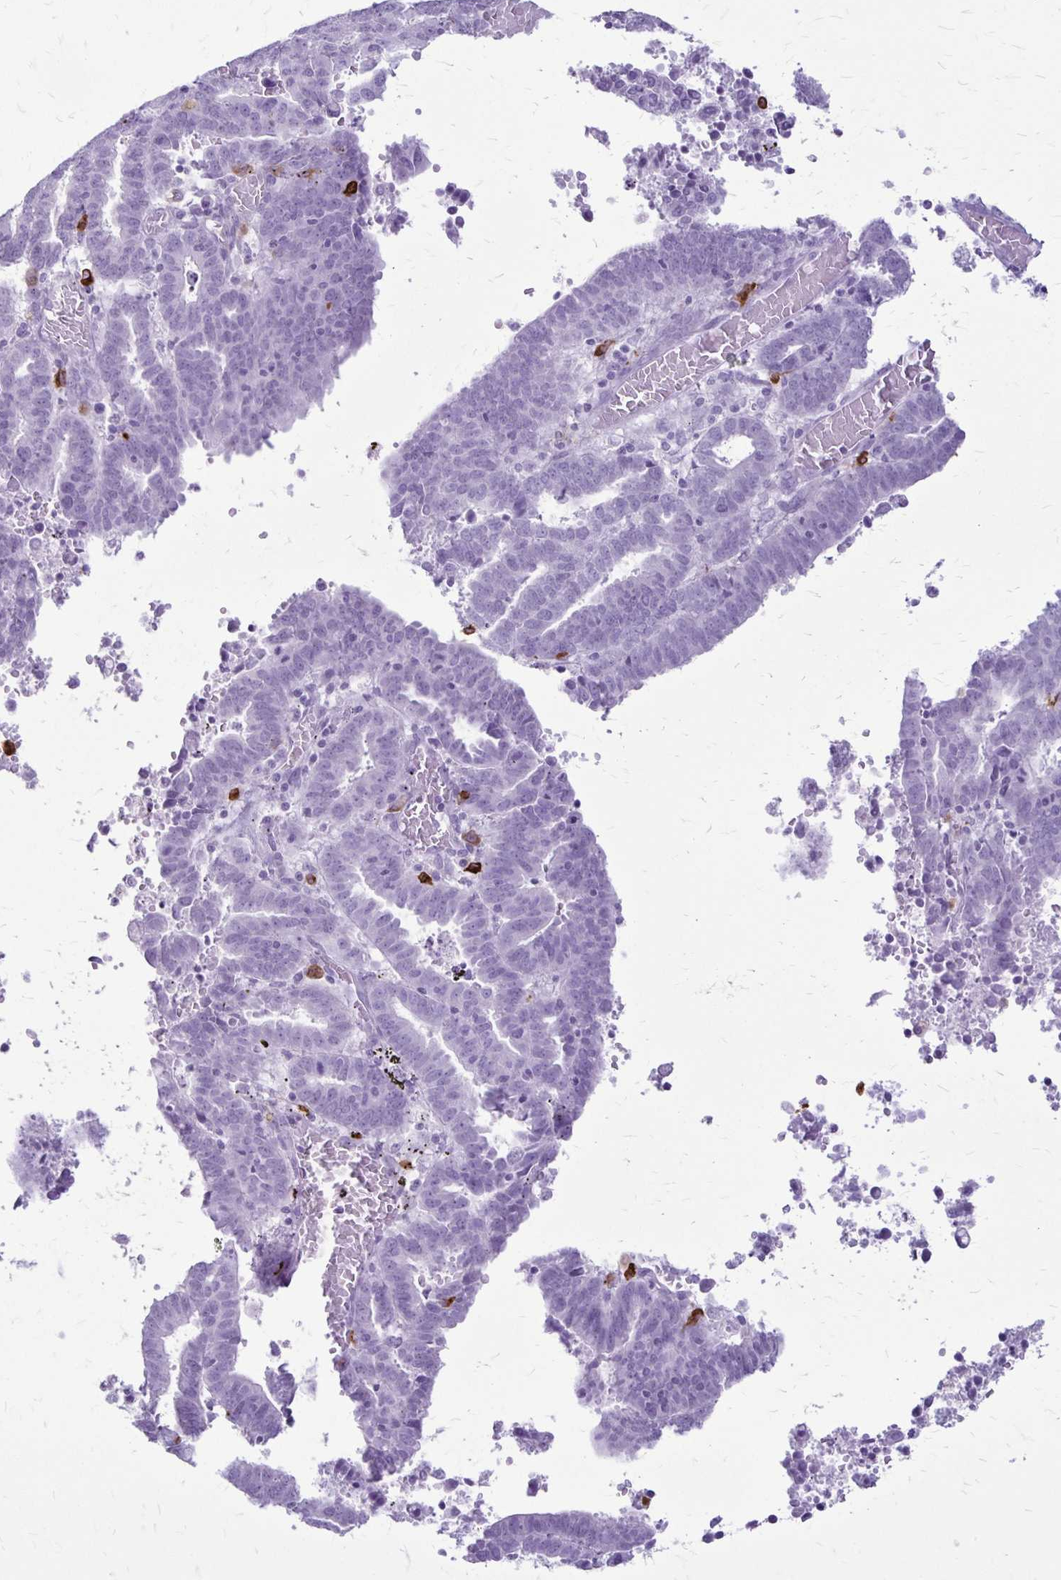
{"staining": {"intensity": "negative", "quantity": "none", "location": "none"}, "tissue": "endometrial cancer", "cell_type": "Tumor cells", "image_type": "cancer", "snomed": [{"axis": "morphology", "description": "Adenocarcinoma, NOS"}, {"axis": "topography", "description": "Uterus"}], "caption": "The micrograph reveals no significant expression in tumor cells of endometrial cancer (adenocarcinoma).", "gene": "RTN1", "patient": {"sex": "female", "age": 83}}